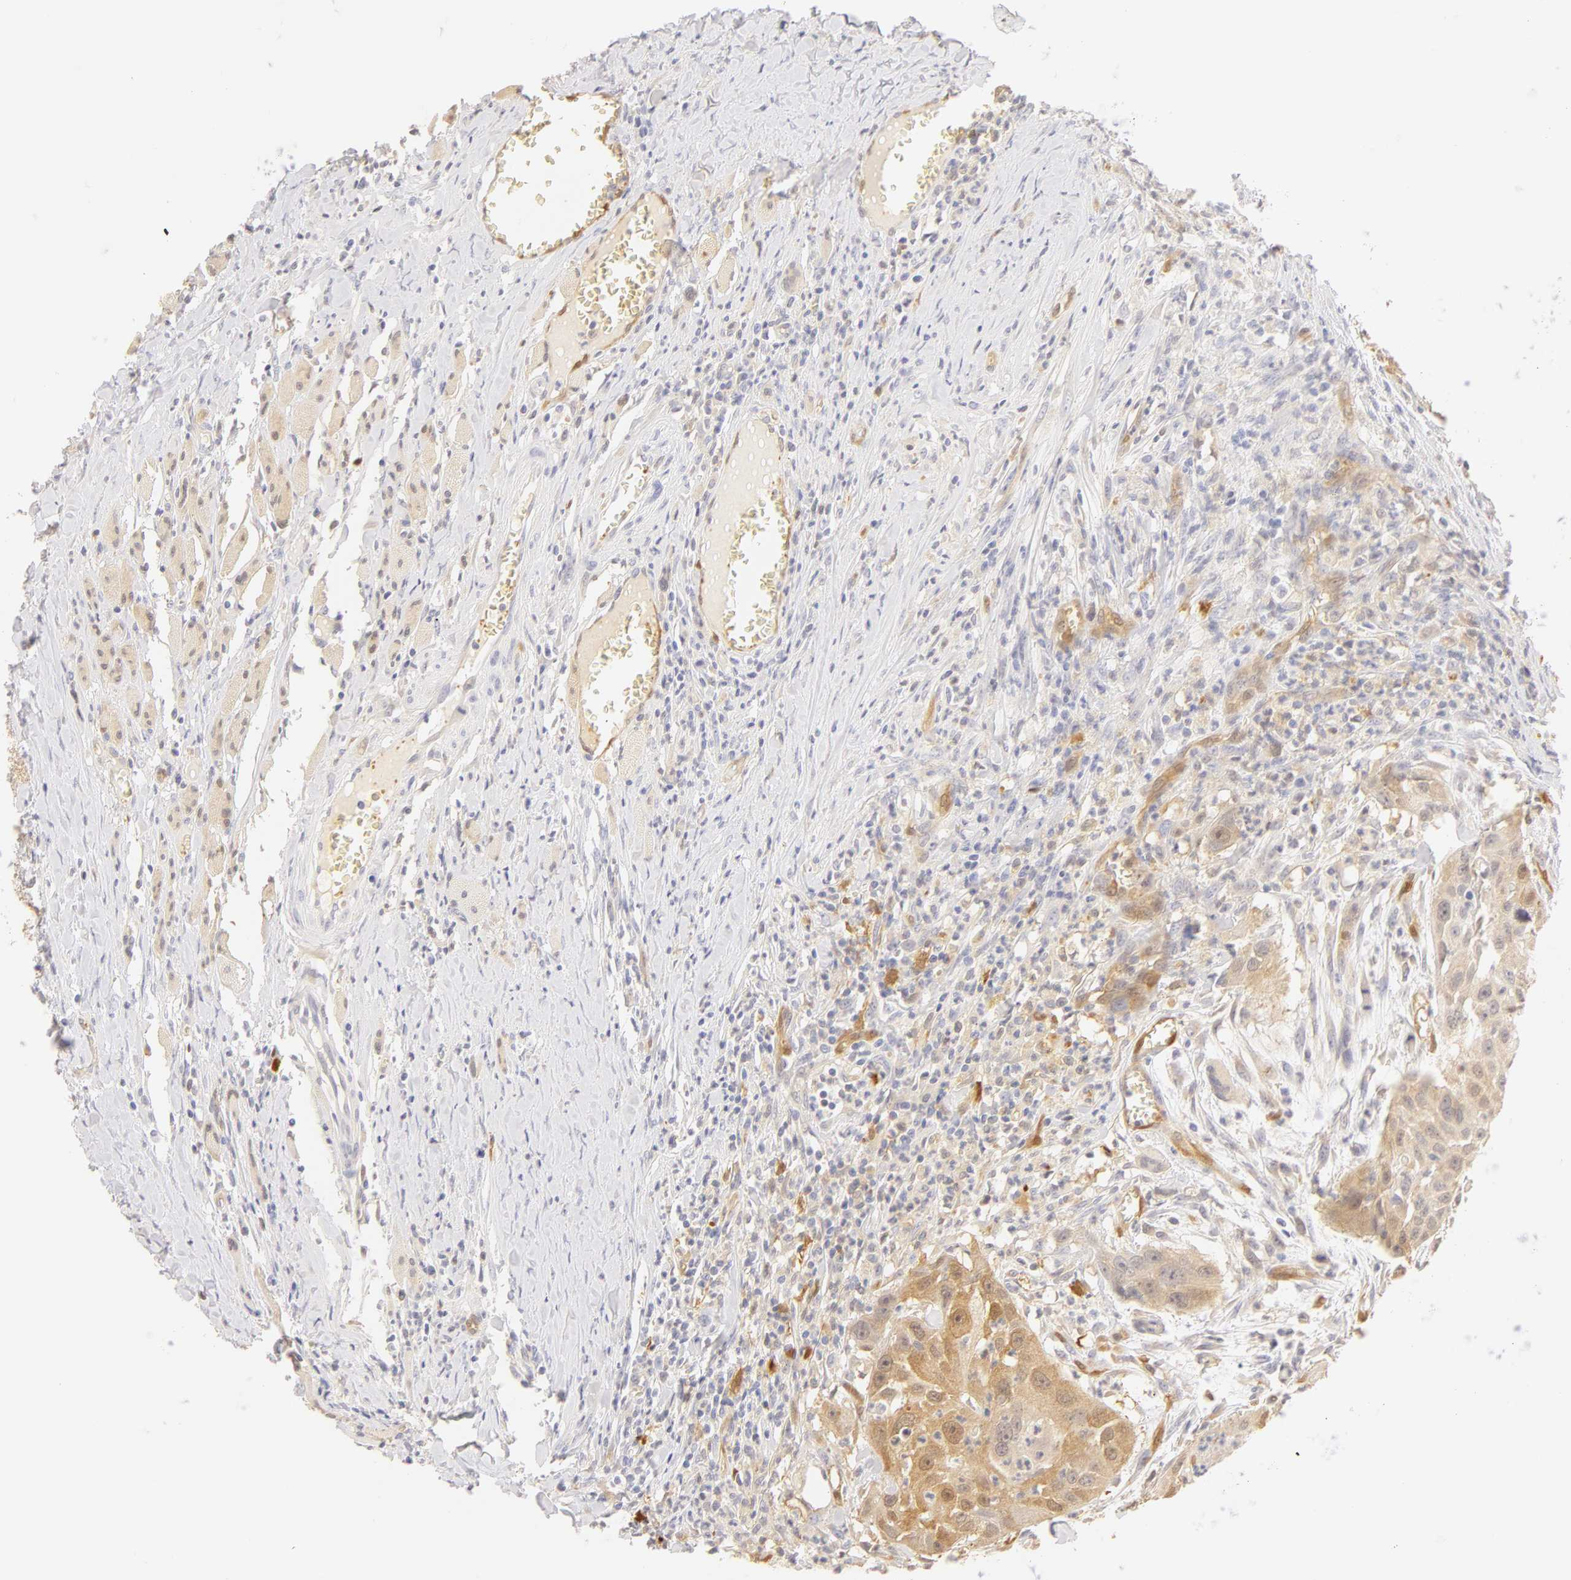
{"staining": {"intensity": "weak", "quantity": "25%-75%", "location": "cytoplasmic/membranous"}, "tissue": "head and neck cancer", "cell_type": "Tumor cells", "image_type": "cancer", "snomed": [{"axis": "morphology", "description": "Squamous cell carcinoma, NOS"}, {"axis": "topography", "description": "Head-Neck"}], "caption": "Protein analysis of squamous cell carcinoma (head and neck) tissue reveals weak cytoplasmic/membranous positivity in approximately 25%-75% of tumor cells.", "gene": "CA2", "patient": {"sex": "male", "age": 64}}